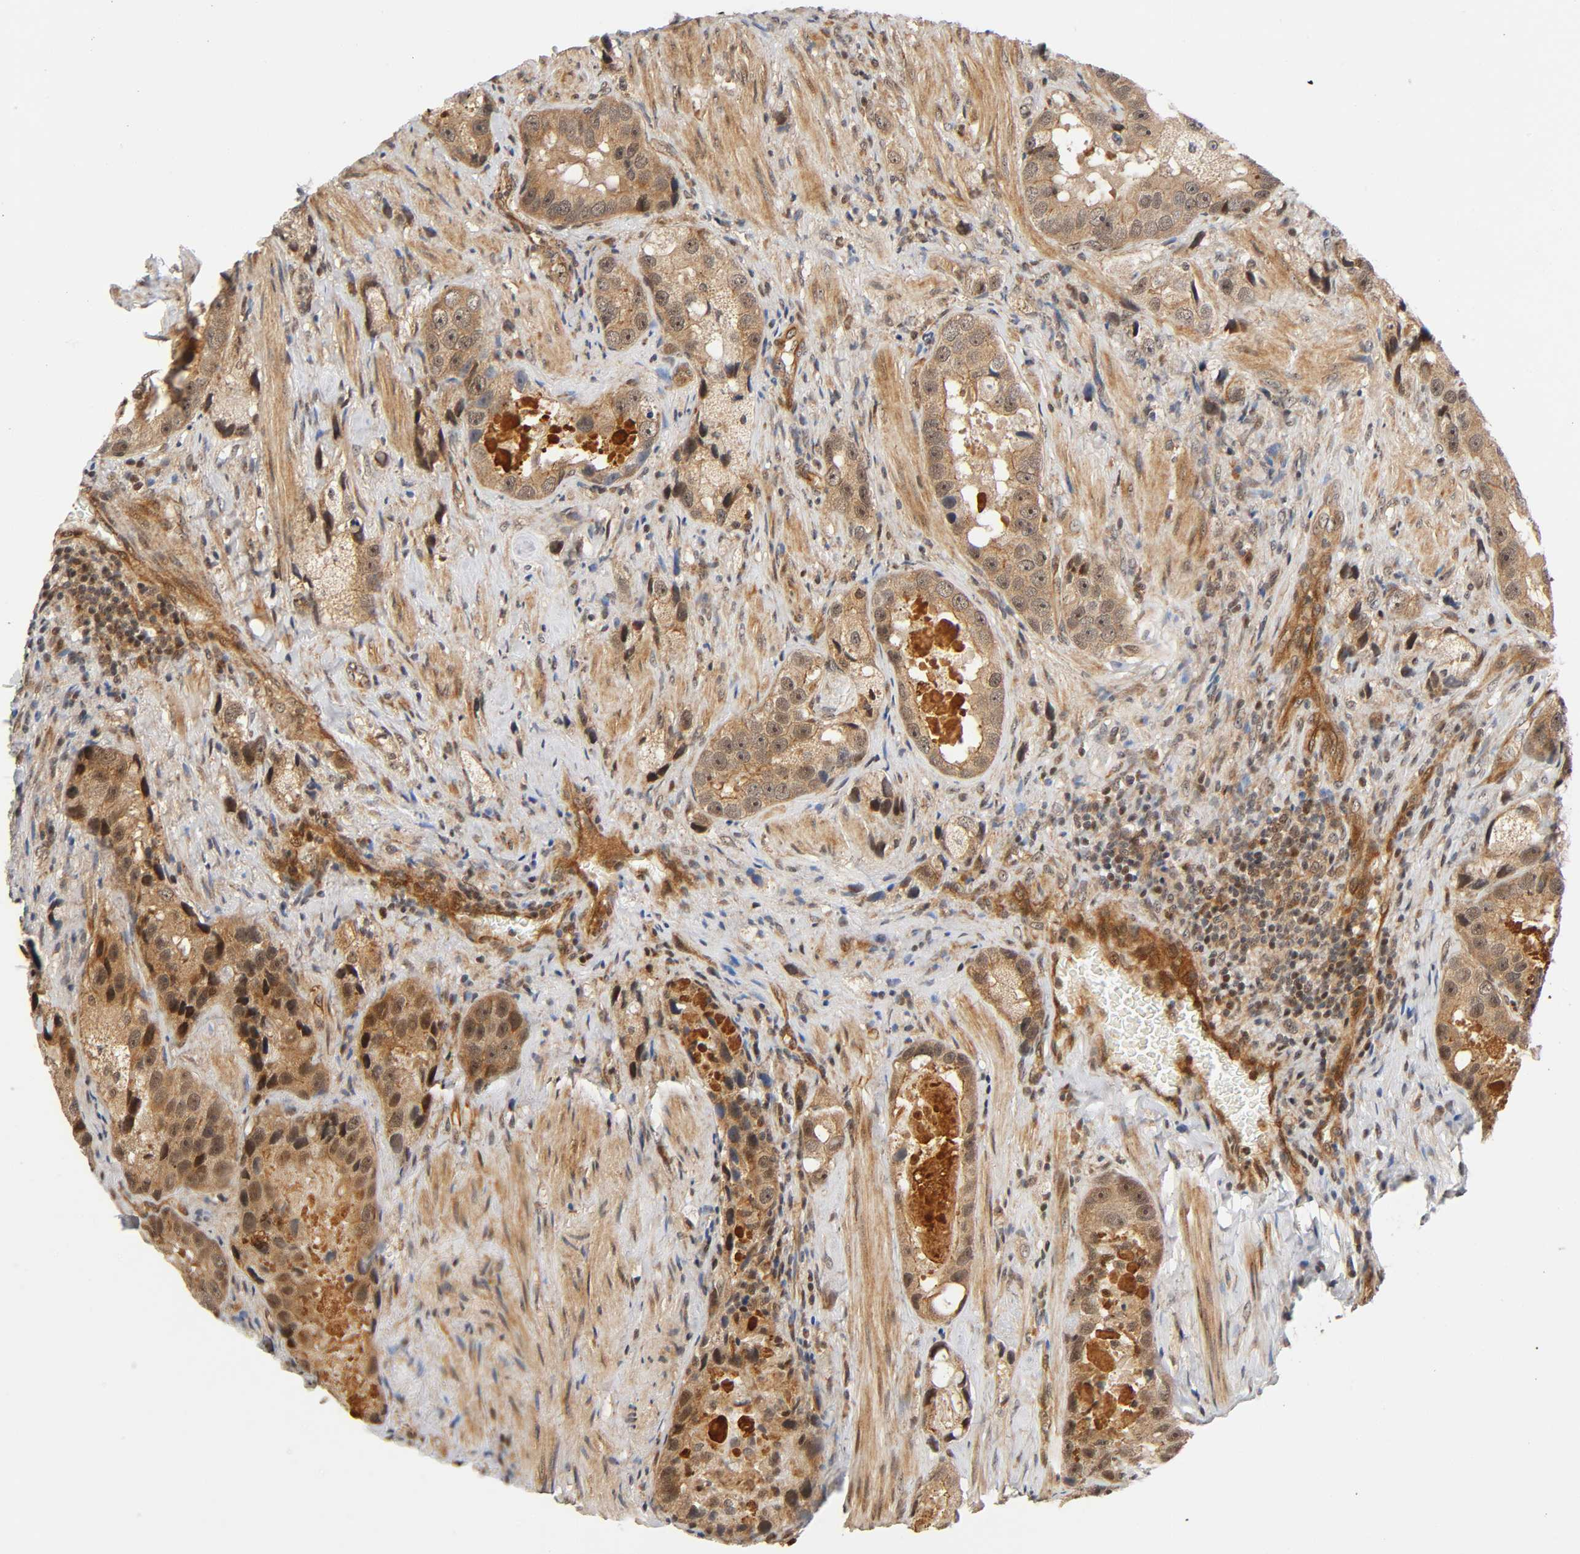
{"staining": {"intensity": "weak", "quantity": ">75%", "location": "cytoplasmic/membranous,nuclear"}, "tissue": "prostate cancer", "cell_type": "Tumor cells", "image_type": "cancer", "snomed": [{"axis": "morphology", "description": "Adenocarcinoma, High grade"}, {"axis": "topography", "description": "Prostate"}], "caption": "This histopathology image shows prostate adenocarcinoma (high-grade) stained with immunohistochemistry (IHC) to label a protein in brown. The cytoplasmic/membranous and nuclear of tumor cells show weak positivity for the protein. Nuclei are counter-stained blue.", "gene": "IQCJ-SCHIP1", "patient": {"sex": "male", "age": 63}}